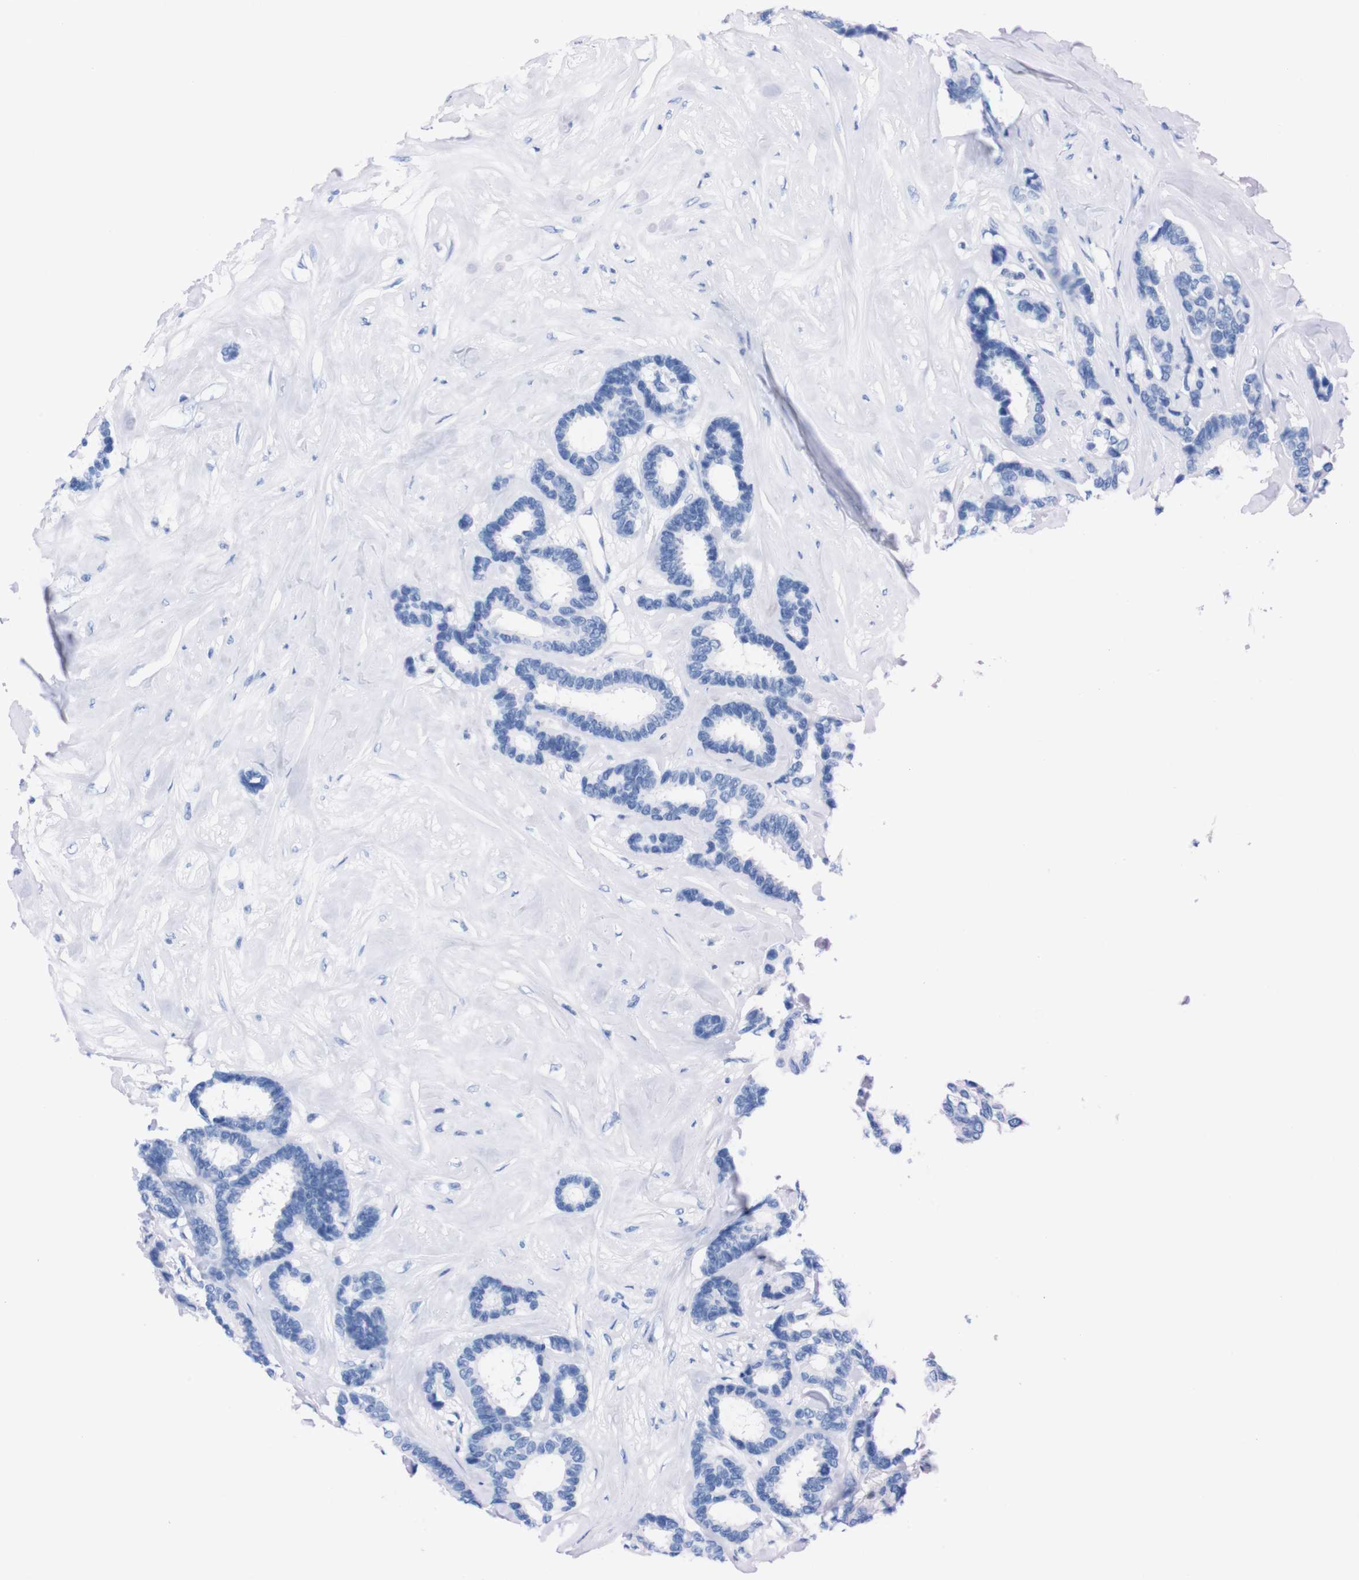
{"staining": {"intensity": "negative", "quantity": "none", "location": "none"}, "tissue": "breast cancer", "cell_type": "Tumor cells", "image_type": "cancer", "snomed": [{"axis": "morphology", "description": "Duct carcinoma"}, {"axis": "topography", "description": "Breast"}], "caption": "DAB immunohistochemical staining of breast intraductal carcinoma displays no significant staining in tumor cells. Brightfield microscopy of immunohistochemistry stained with DAB (brown) and hematoxylin (blue), captured at high magnification.", "gene": "P2RY12", "patient": {"sex": "female", "age": 87}}